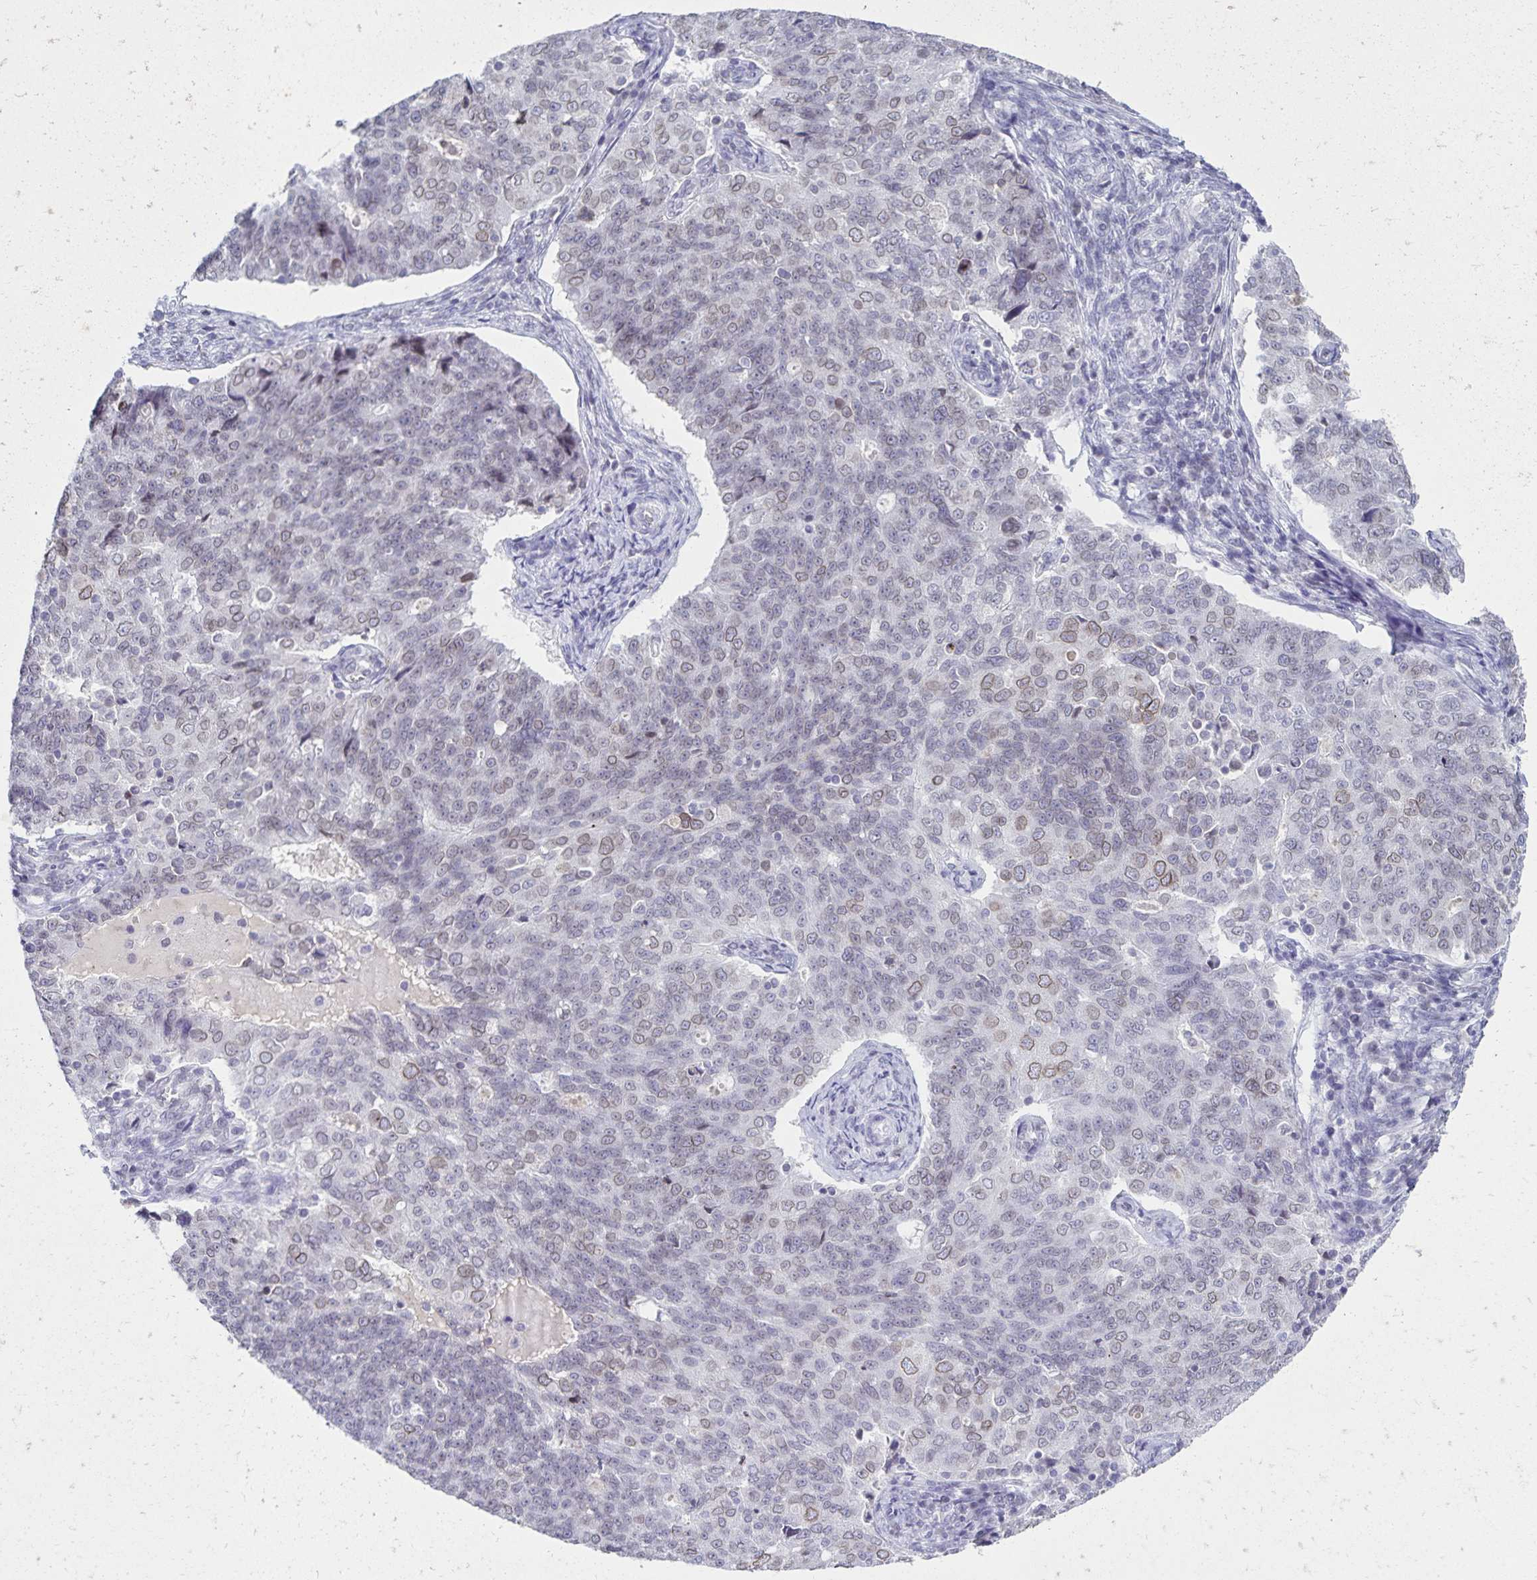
{"staining": {"intensity": "weak", "quantity": "<25%", "location": "cytoplasmic/membranous,nuclear"}, "tissue": "endometrial cancer", "cell_type": "Tumor cells", "image_type": "cancer", "snomed": [{"axis": "morphology", "description": "Adenocarcinoma, NOS"}, {"axis": "topography", "description": "Endometrium"}], "caption": "High power microscopy micrograph of an immunohistochemistry photomicrograph of adenocarcinoma (endometrial), revealing no significant expression in tumor cells.", "gene": "FAM166C", "patient": {"sex": "female", "age": 43}}